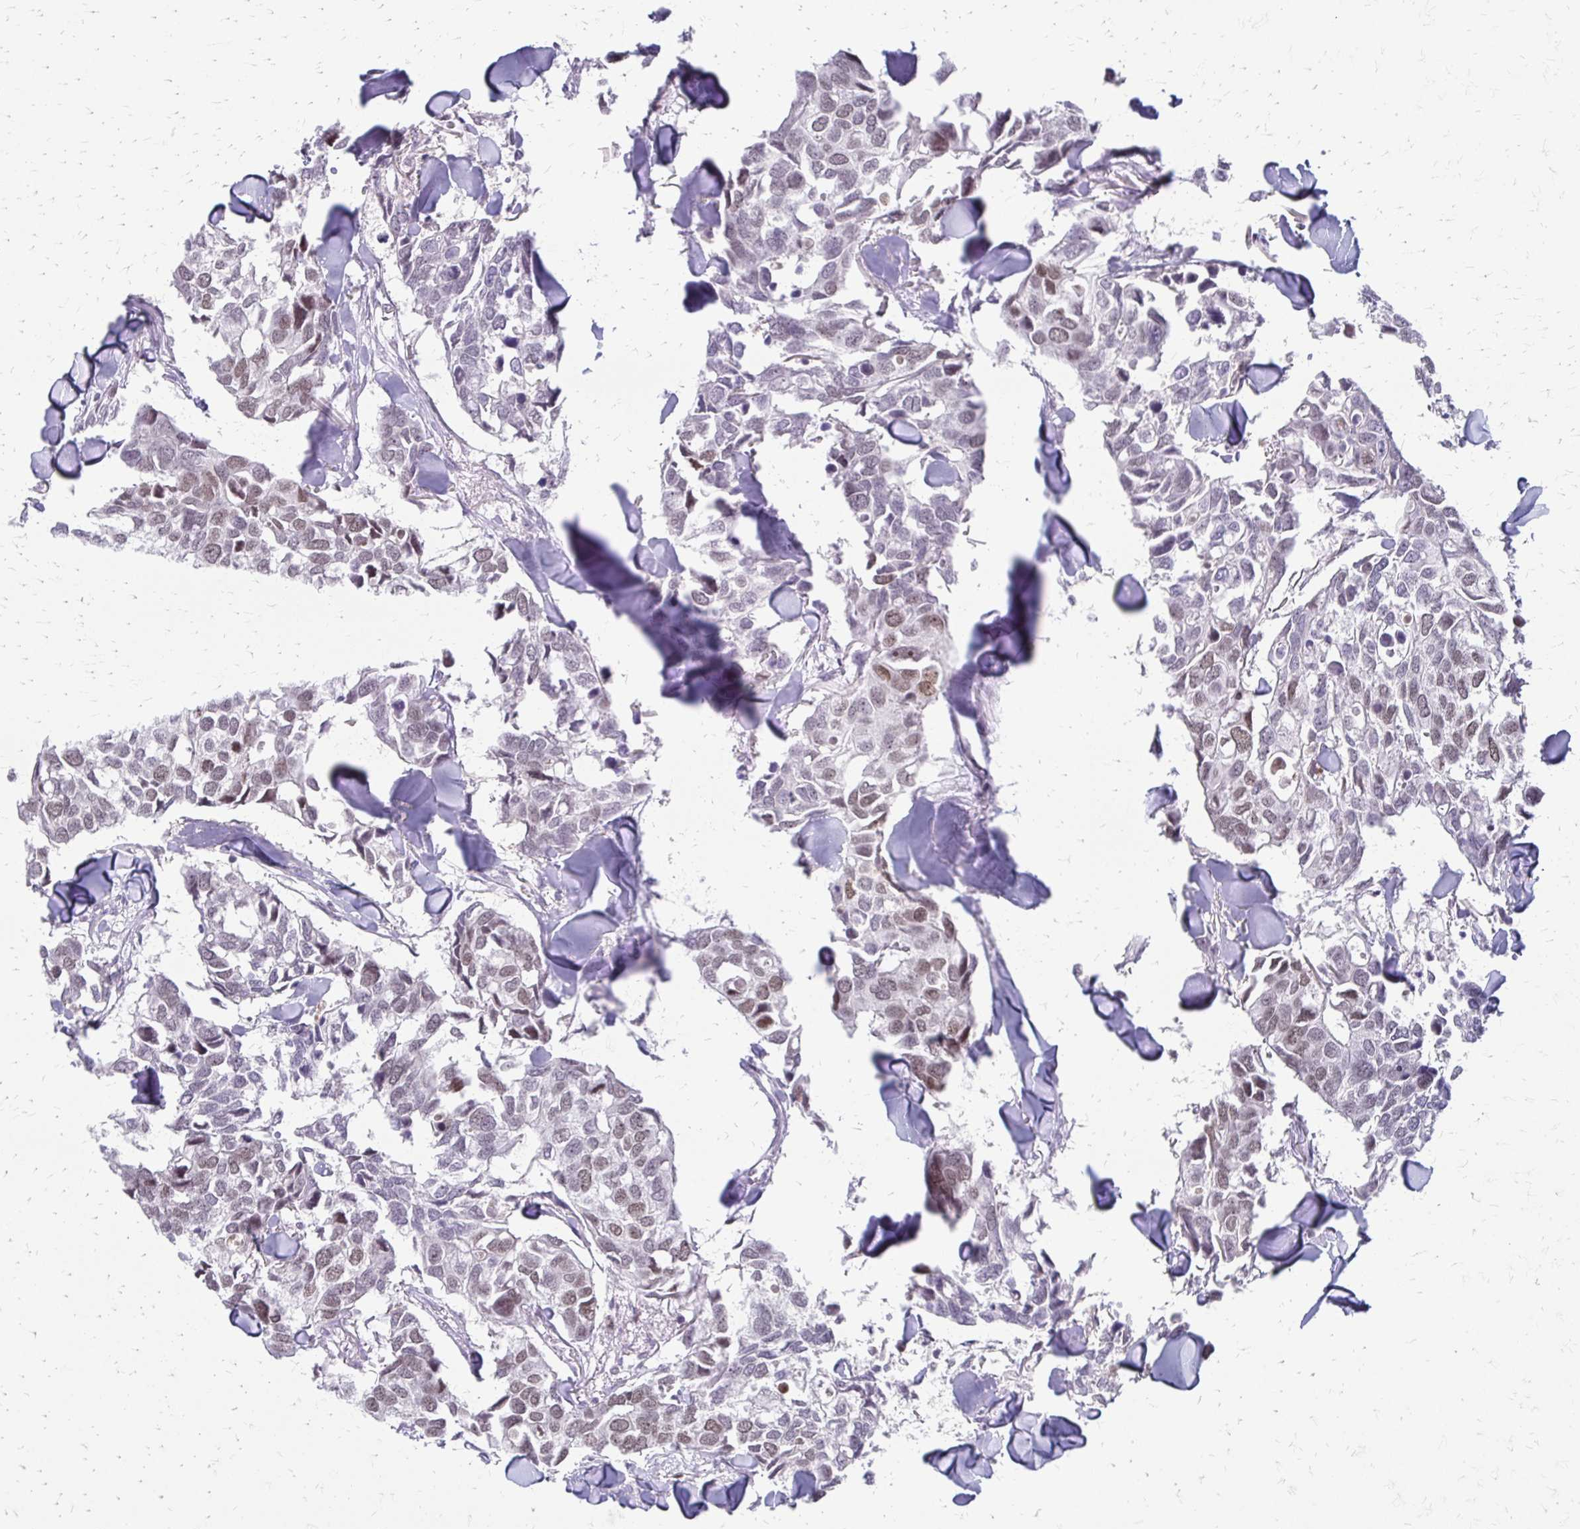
{"staining": {"intensity": "weak", "quantity": ">75%", "location": "nuclear"}, "tissue": "breast cancer", "cell_type": "Tumor cells", "image_type": "cancer", "snomed": [{"axis": "morphology", "description": "Duct carcinoma"}, {"axis": "topography", "description": "Breast"}], "caption": "There is low levels of weak nuclear expression in tumor cells of breast intraductal carcinoma, as demonstrated by immunohistochemical staining (brown color).", "gene": "EED", "patient": {"sex": "female", "age": 83}}